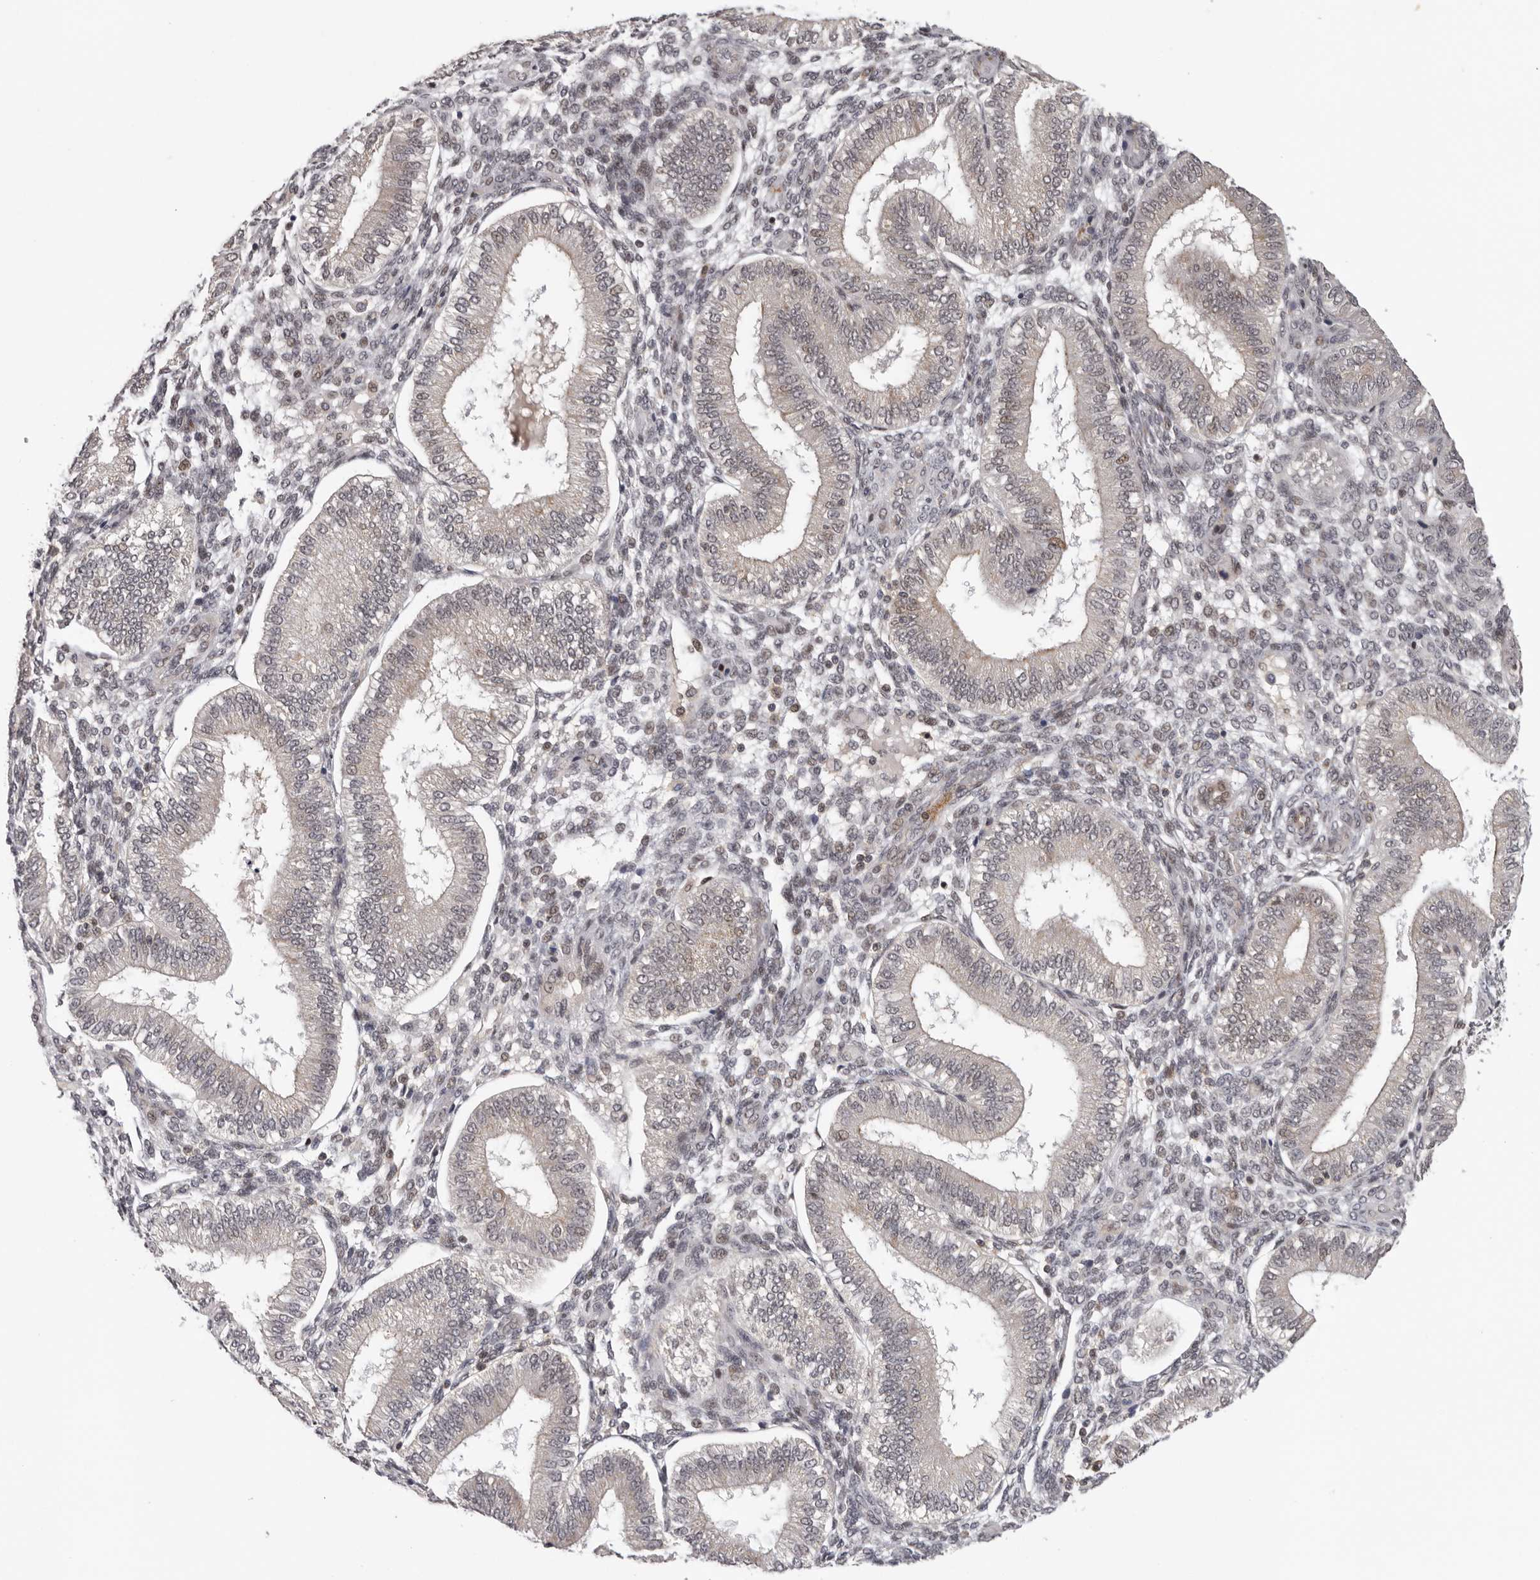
{"staining": {"intensity": "negative", "quantity": "none", "location": "none"}, "tissue": "endometrium", "cell_type": "Cells in endometrial stroma", "image_type": "normal", "snomed": [{"axis": "morphology", "description": "Normal tissue, NOS"}, {"axis": "topography", "description": "Endometrium"}], "caption": "Micrograph shows no significant protein positivity in cells in endometrial stroma of normal endometrium. (DAB (3,3'-diaminobenzidine) immunohistochemistry visualized using brightfield microscopy, high magnification).", "gene": "KIF2B", "patient": {"sex": "female", "age": 39}}